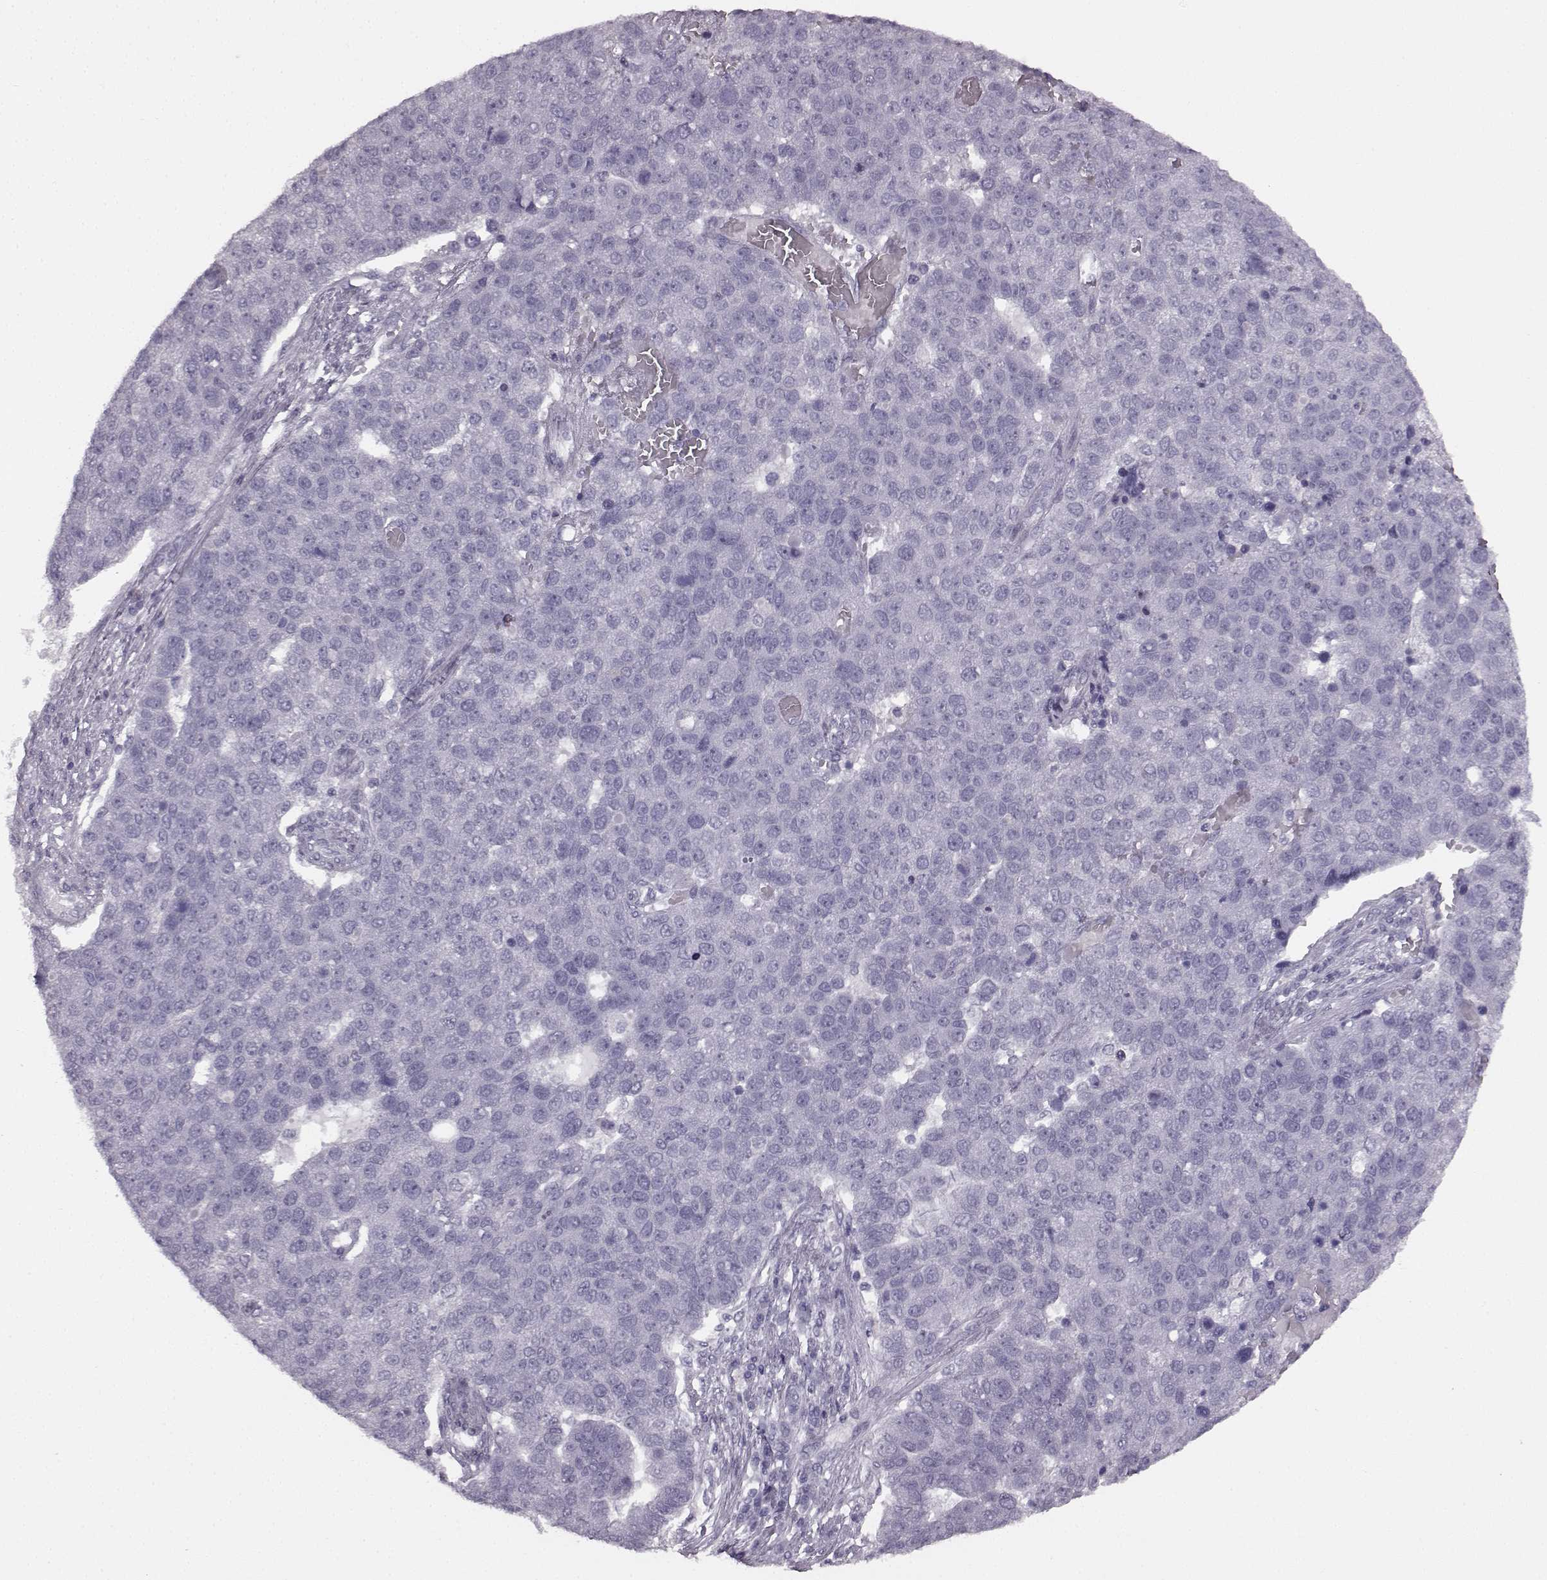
{"staining": {"intensity": "negative", "quantity": "none", "location": "none"}, "tissue": "pancreatic cancer", "cell_type": "Tumor cells", "image_type": "cancer", "snomed": [{"axis": "morphology", "description": "Adenocarcinoma, NOS"}, {"axis": "topography", "description": "Pancreas"}], "caption": "This is a histopathology image of IHC staining of adenocarcinoma (pancreatic), which shows no positivity in tumor cells. The staining was performed using DAB to visualize the protein expression in brown, while the nuclei were stained in blue with hematoxylin (Magnification: 20x).", "gene": "SEMG2", "patient": {"sex": "female", "age": 61}}